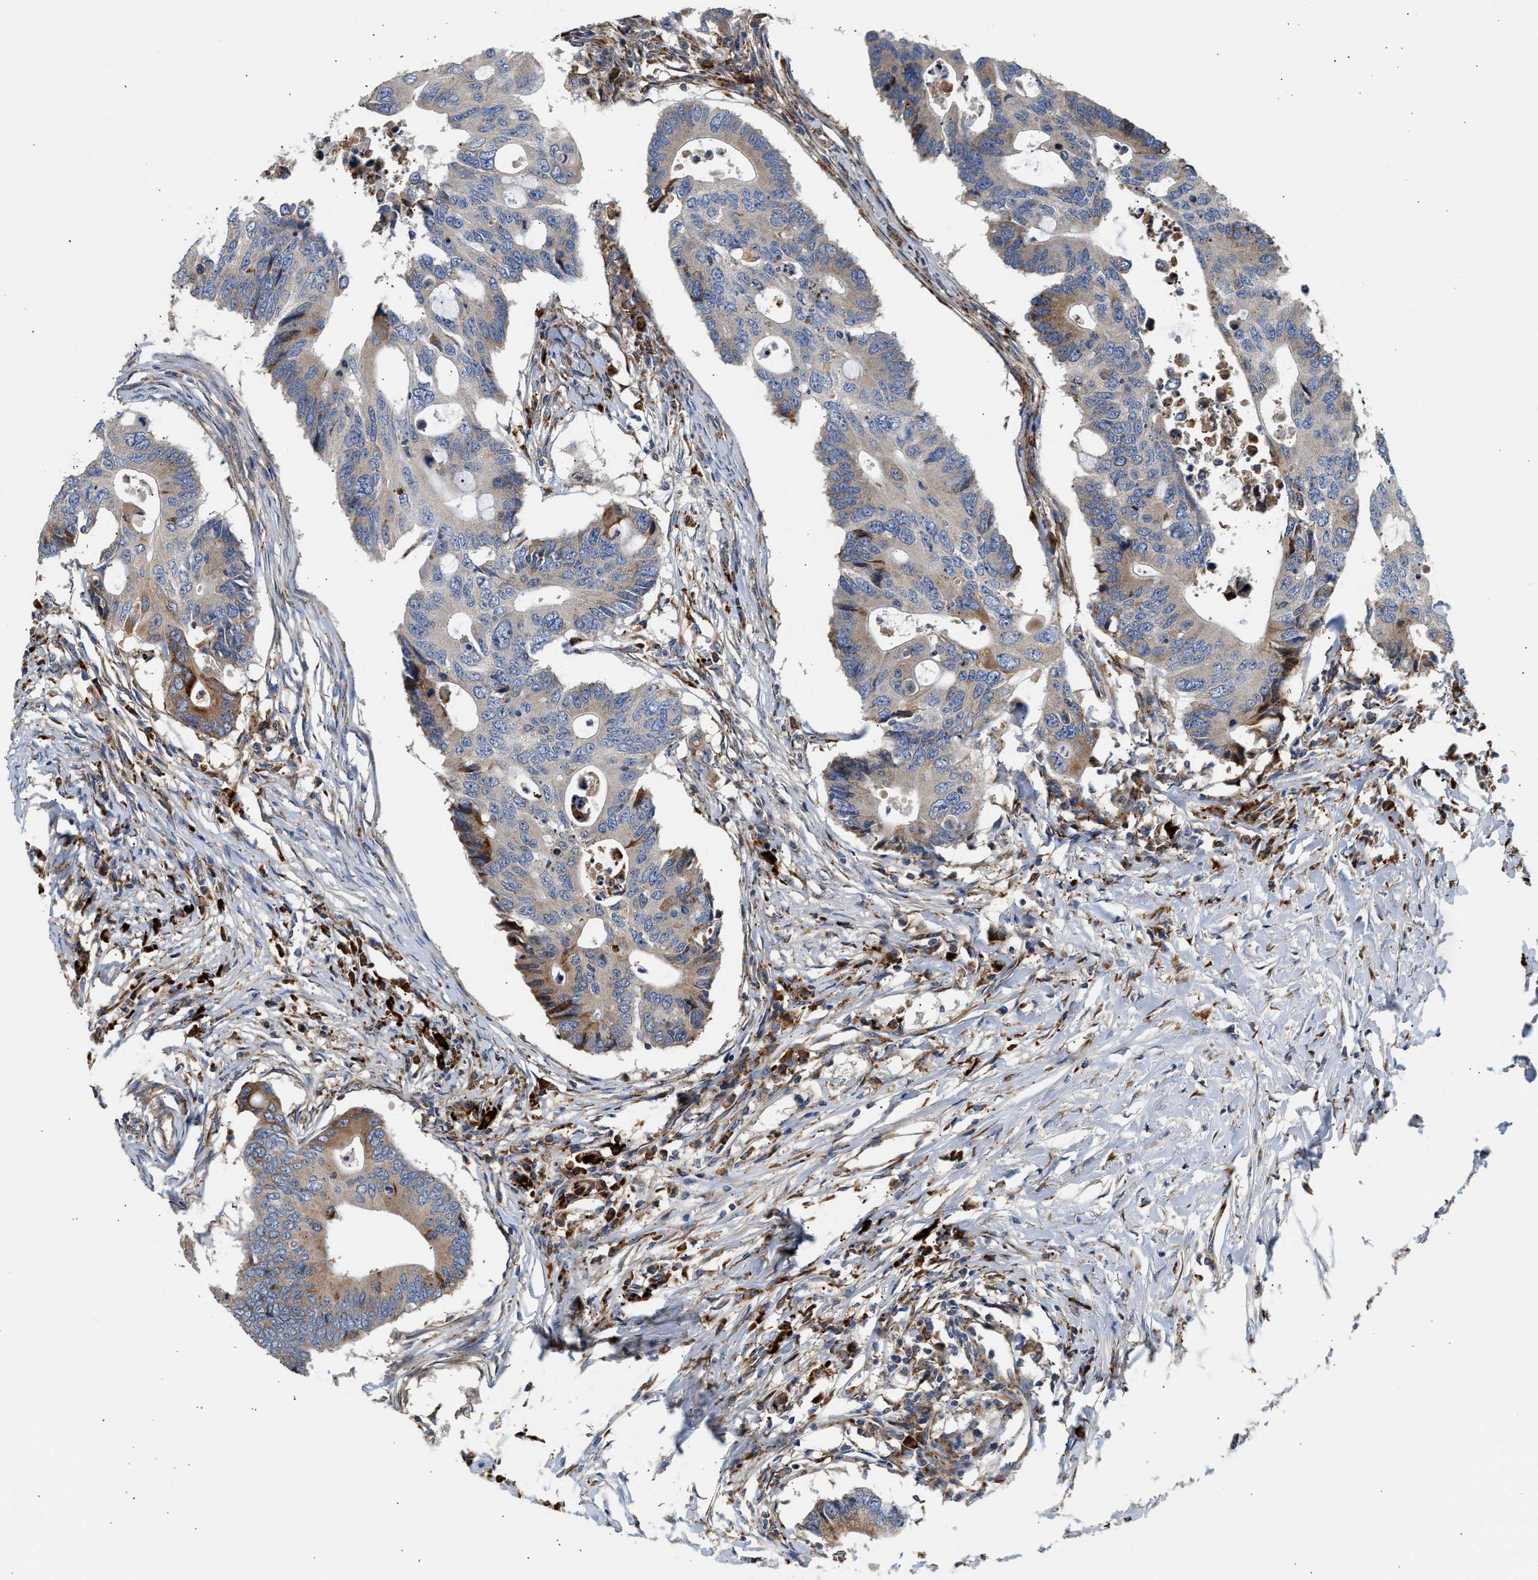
{"staining": {"intensity": "moderate", "quantity": "25%-75%", "location": "cytoplasmic/membranous"}, "tissue": "colorectal cancer", "cell_type": "Tumor cells", "image_type": "cancer", "snomed": [{"axis": "morphology", "description": "Adenocarcinoma, NOS"}, {"axis": "topography", "description": "Colon"}], "caption": "Colorectal cancer (adenocarcinoma) tissue exhibits moderate cytoplasmic/membranous positivity in approximately 25%-75% of tumor cells Using DAB (3,3'-diaminobenzidine) (brown) and hematoxylin (blue) stains, captured at high magnification using brightfield microscopy.", "gene": "AMZ1", "patient": {"sex": "male", "age": 71}}